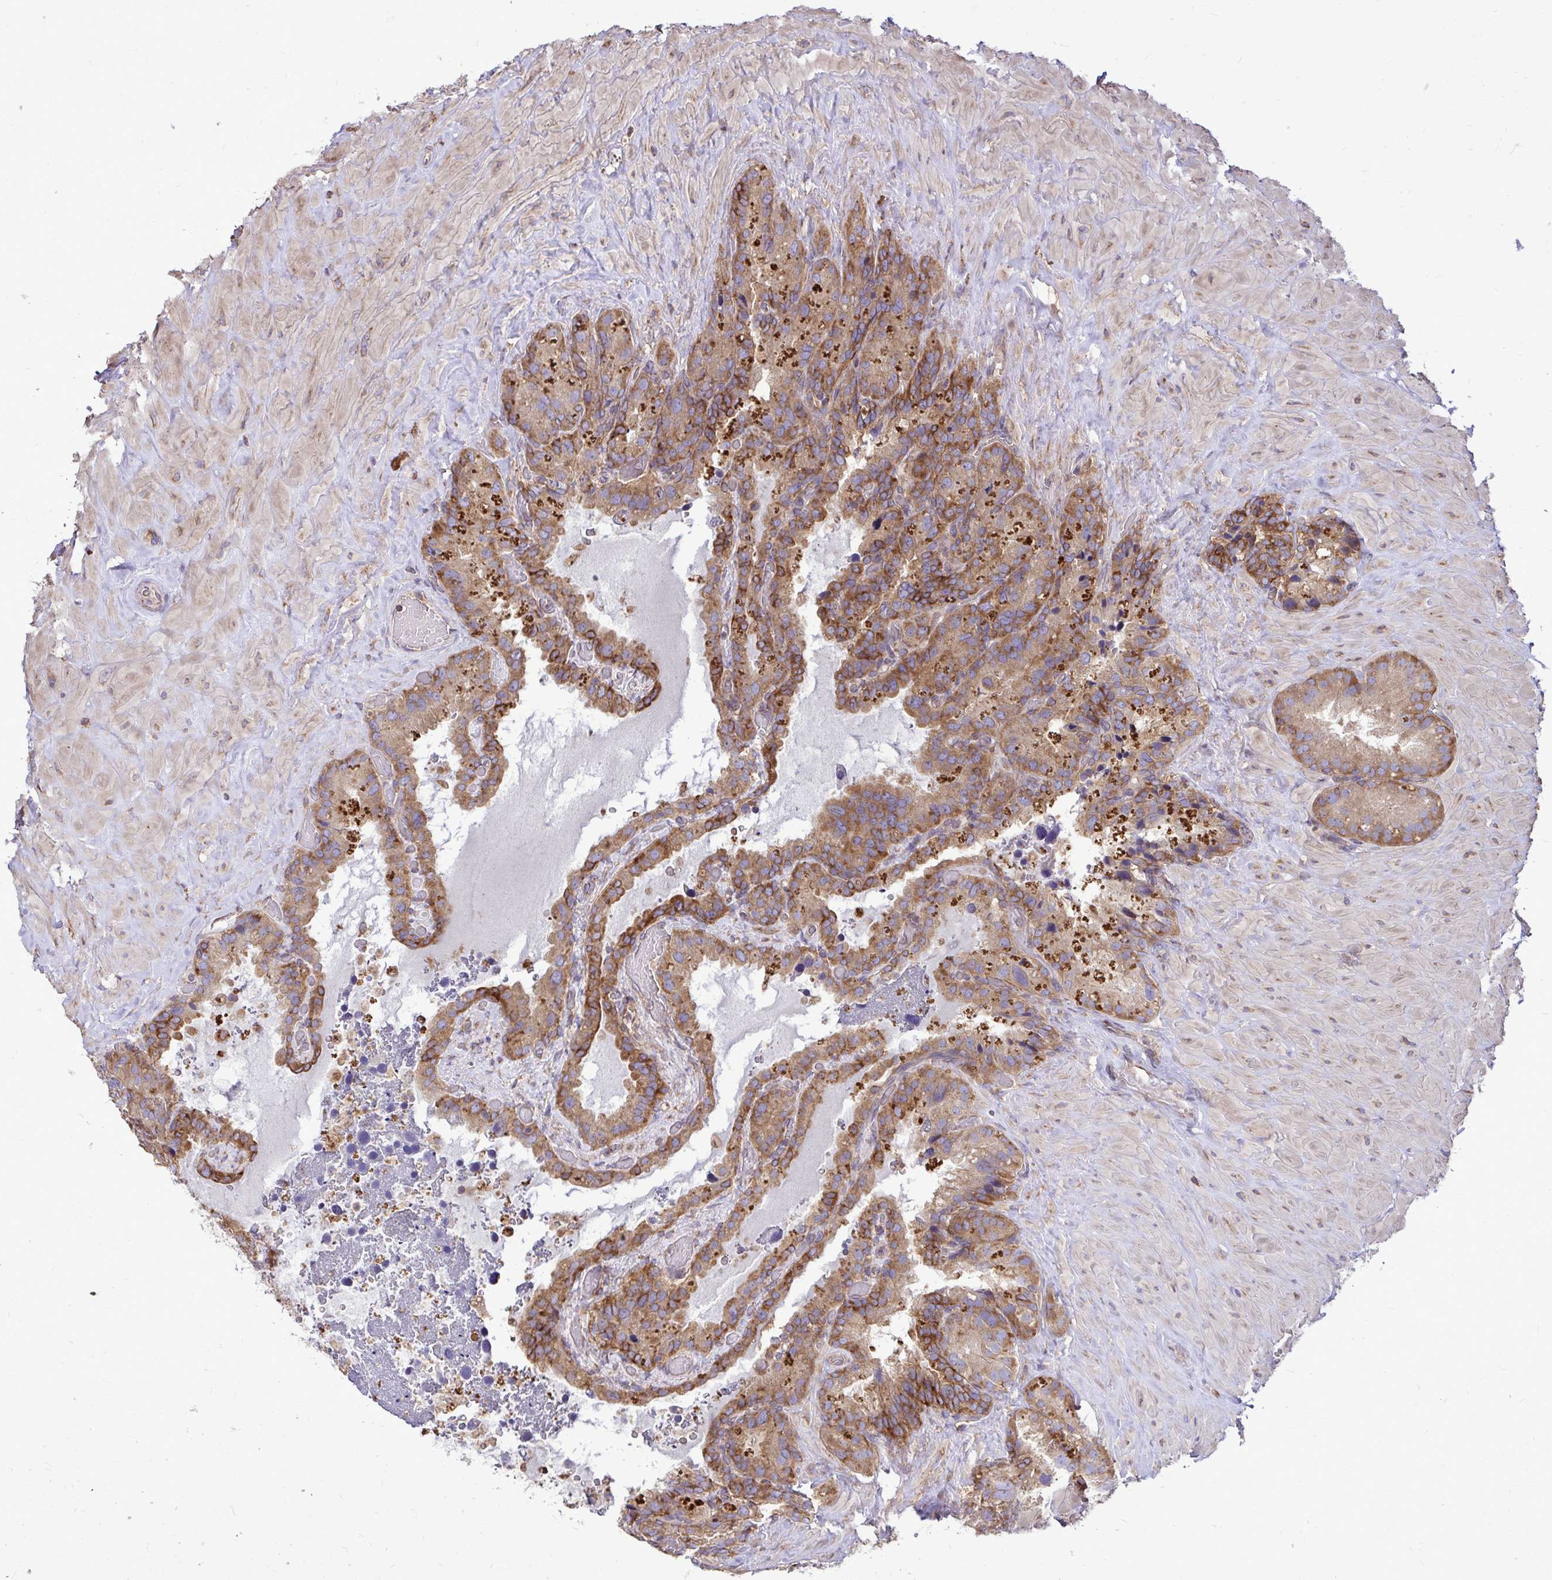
{"staining": {"intensity": "moderate", "quantity": "25%-75%", "location": "cytoplasmic/membranous"}, "tissue": "seminal vesicle", "cell_type": "Glandular cells", "image_type": "normal", "snomed": [{"axis": "morphology", "description": "Normal tissue, NOS"}, {"axis": "topography", "description": "Seminal veicle"}], "caption": "A high-resolution photomicrograph shows IHC staining of normal seminal vesicle, which demonstrates moderate cytoplasmic/membranous staining in about 25%-75% of glandular cells.", "gene": "FMR1", "patient": {"sex": "male", "age": 60}}